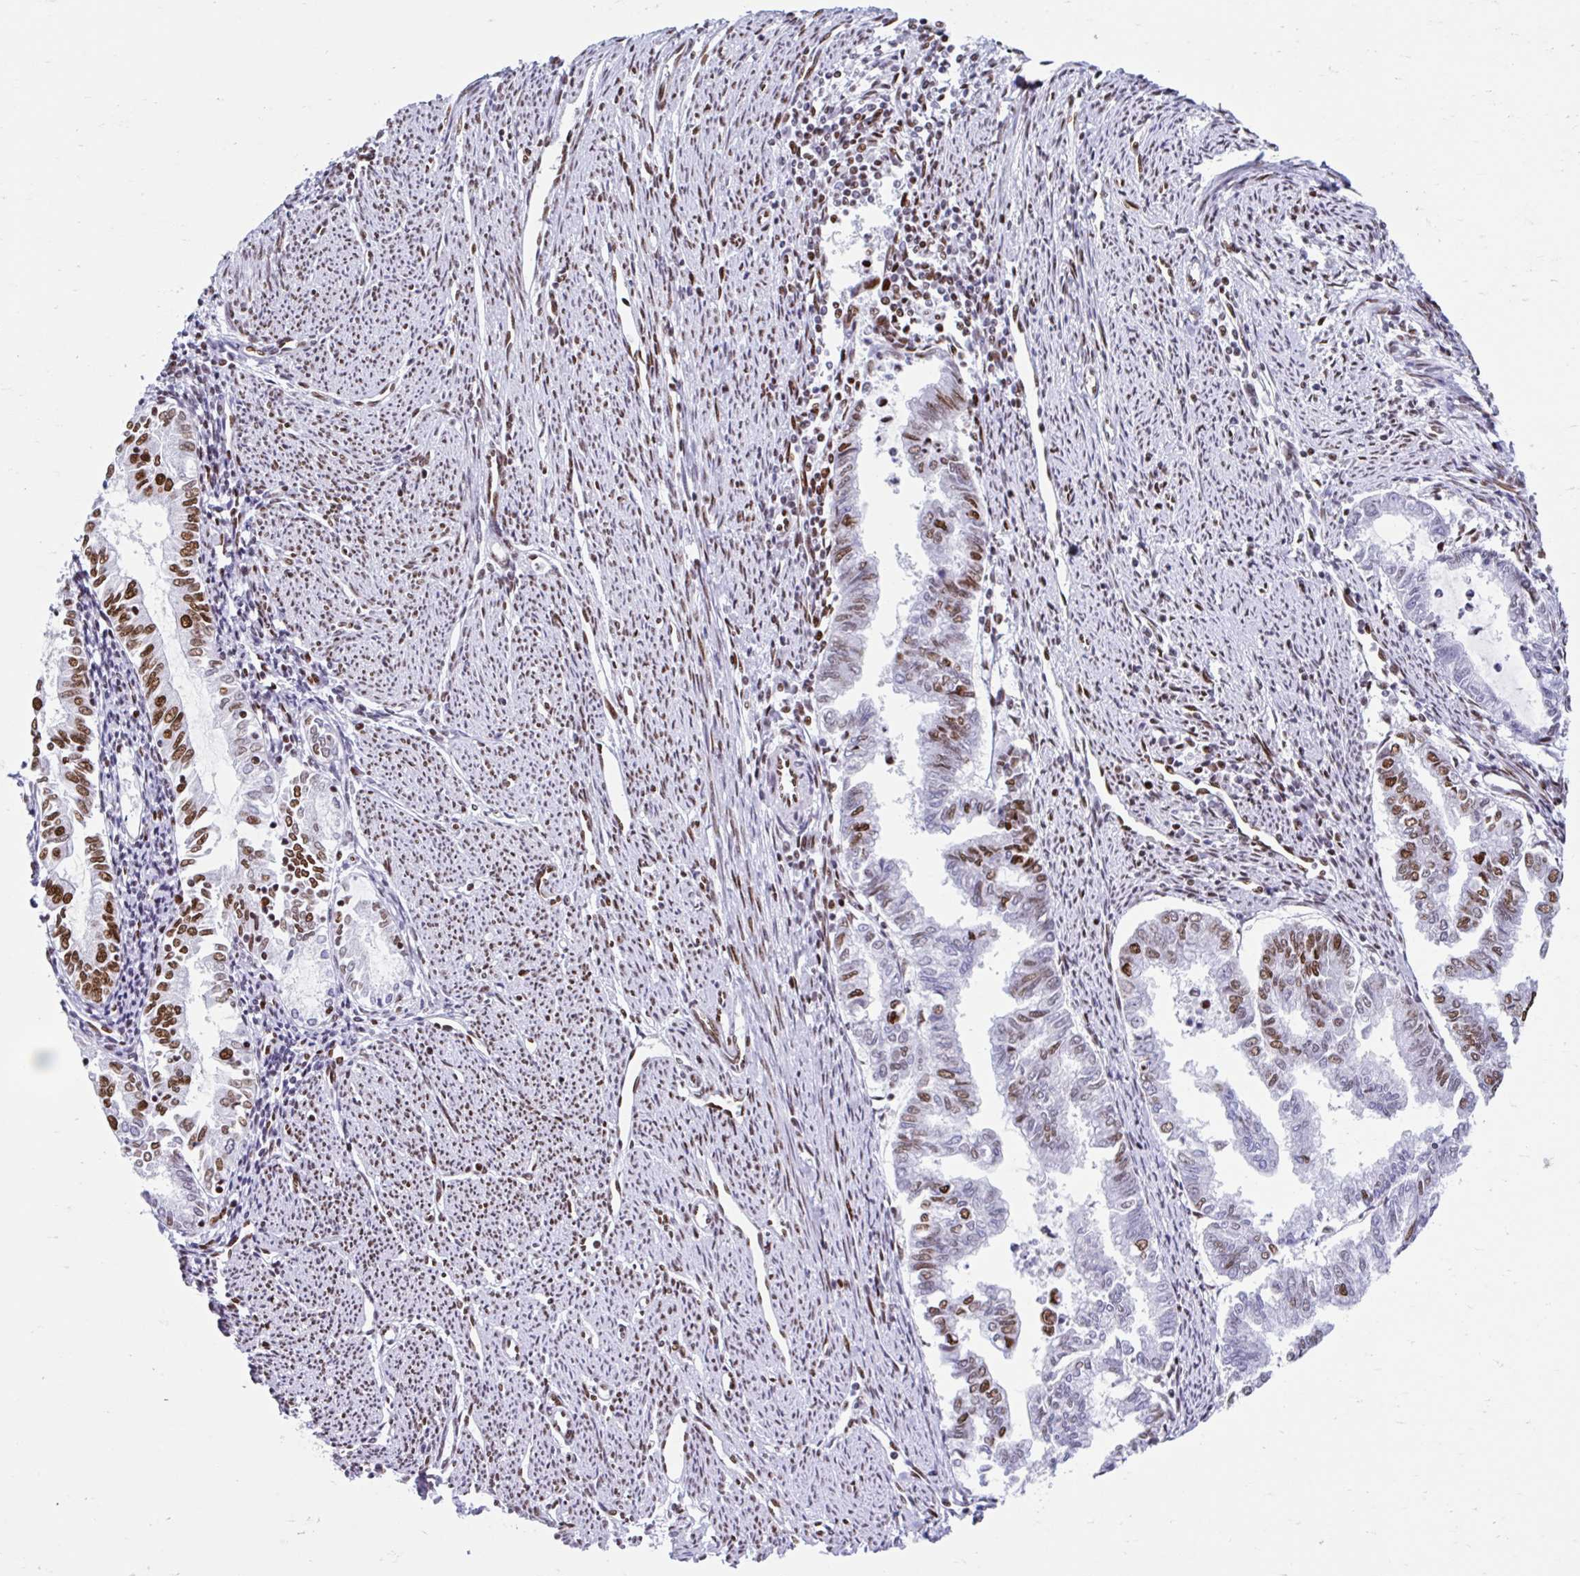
{"staining": {"intensity": "moderate", "quantity": "25%-75%", "location": "nuclear"}, "tissue": "endometrial cancer", "cell_type": "Tumor cells", "image_type": "cancer", "snomed": [{"axis": "morphology", "description": "Adenocarcinoma, NOS"}, {"axis": "topography", "description": "Endometrium"}], "caption": "Endometrial cancer (adenocarcinoma) stained for a protein reveals moderate nuclear positivity in tumor cells. The protein is stained brown, and the nuclei are stained in blue (DAB IHC with brightfield microscopy, high magnification).", "gene": "KHDRBS1", "patient": {"sex": "female", "age": 79}}